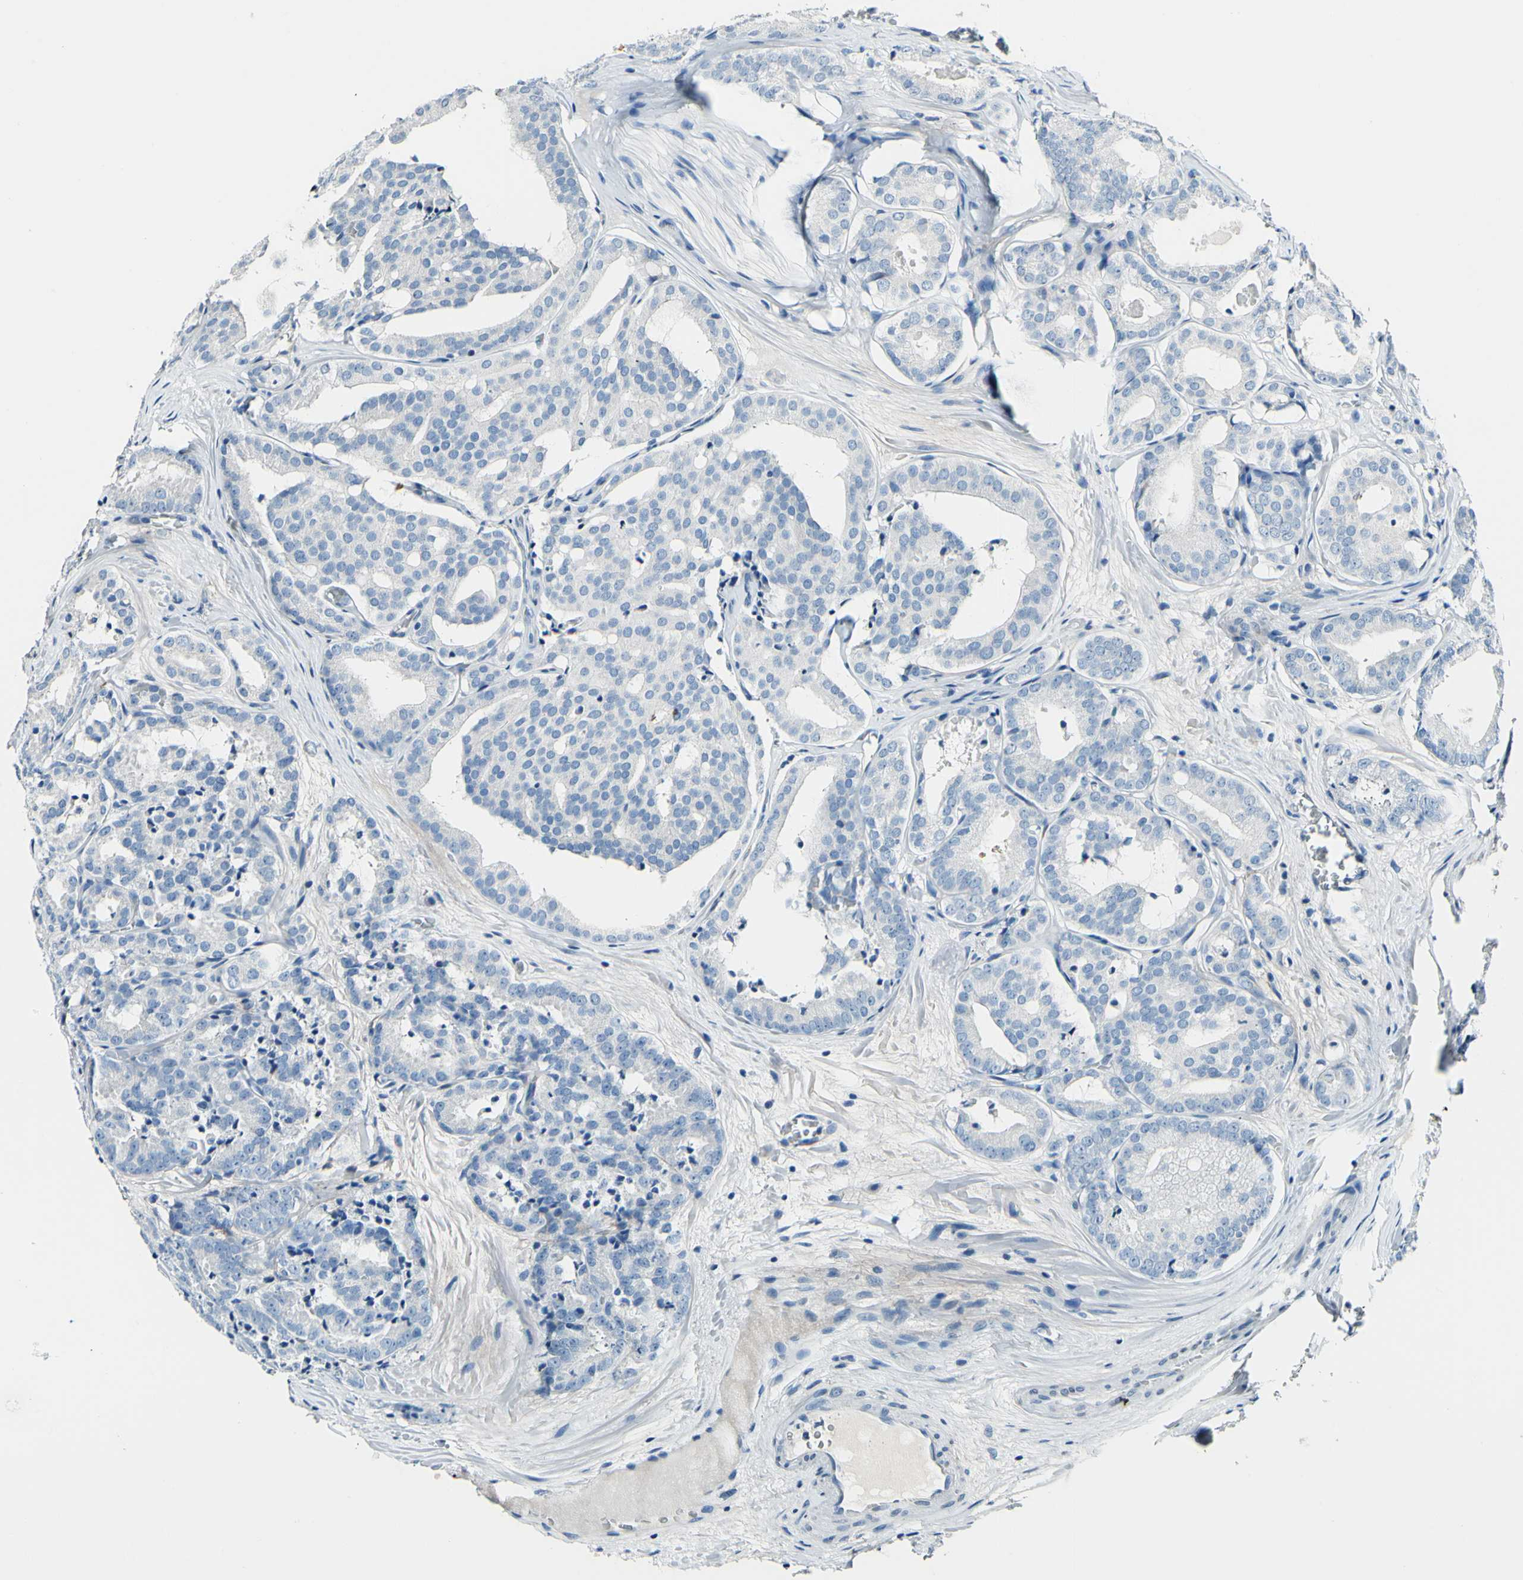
{"staining": {"intensity": "negative", "quantity": "none", "location": "none"}, "tissue": "prostate cancer", "cell_type": "Tumor cells", "image_type": "cancer", "snomed": [{"axis": "morphology", "description": "Adenocarcinoma, High grade"}, {"axis": "topography", "description": "Prostate"}], "caption": "Protein analysis of prostate cancer (high-grade adenocarcinoma) exhibits no significant expression in tumor cells.", "gene": "COL6A3", "patient": {"sex": "male", "age": 64}}